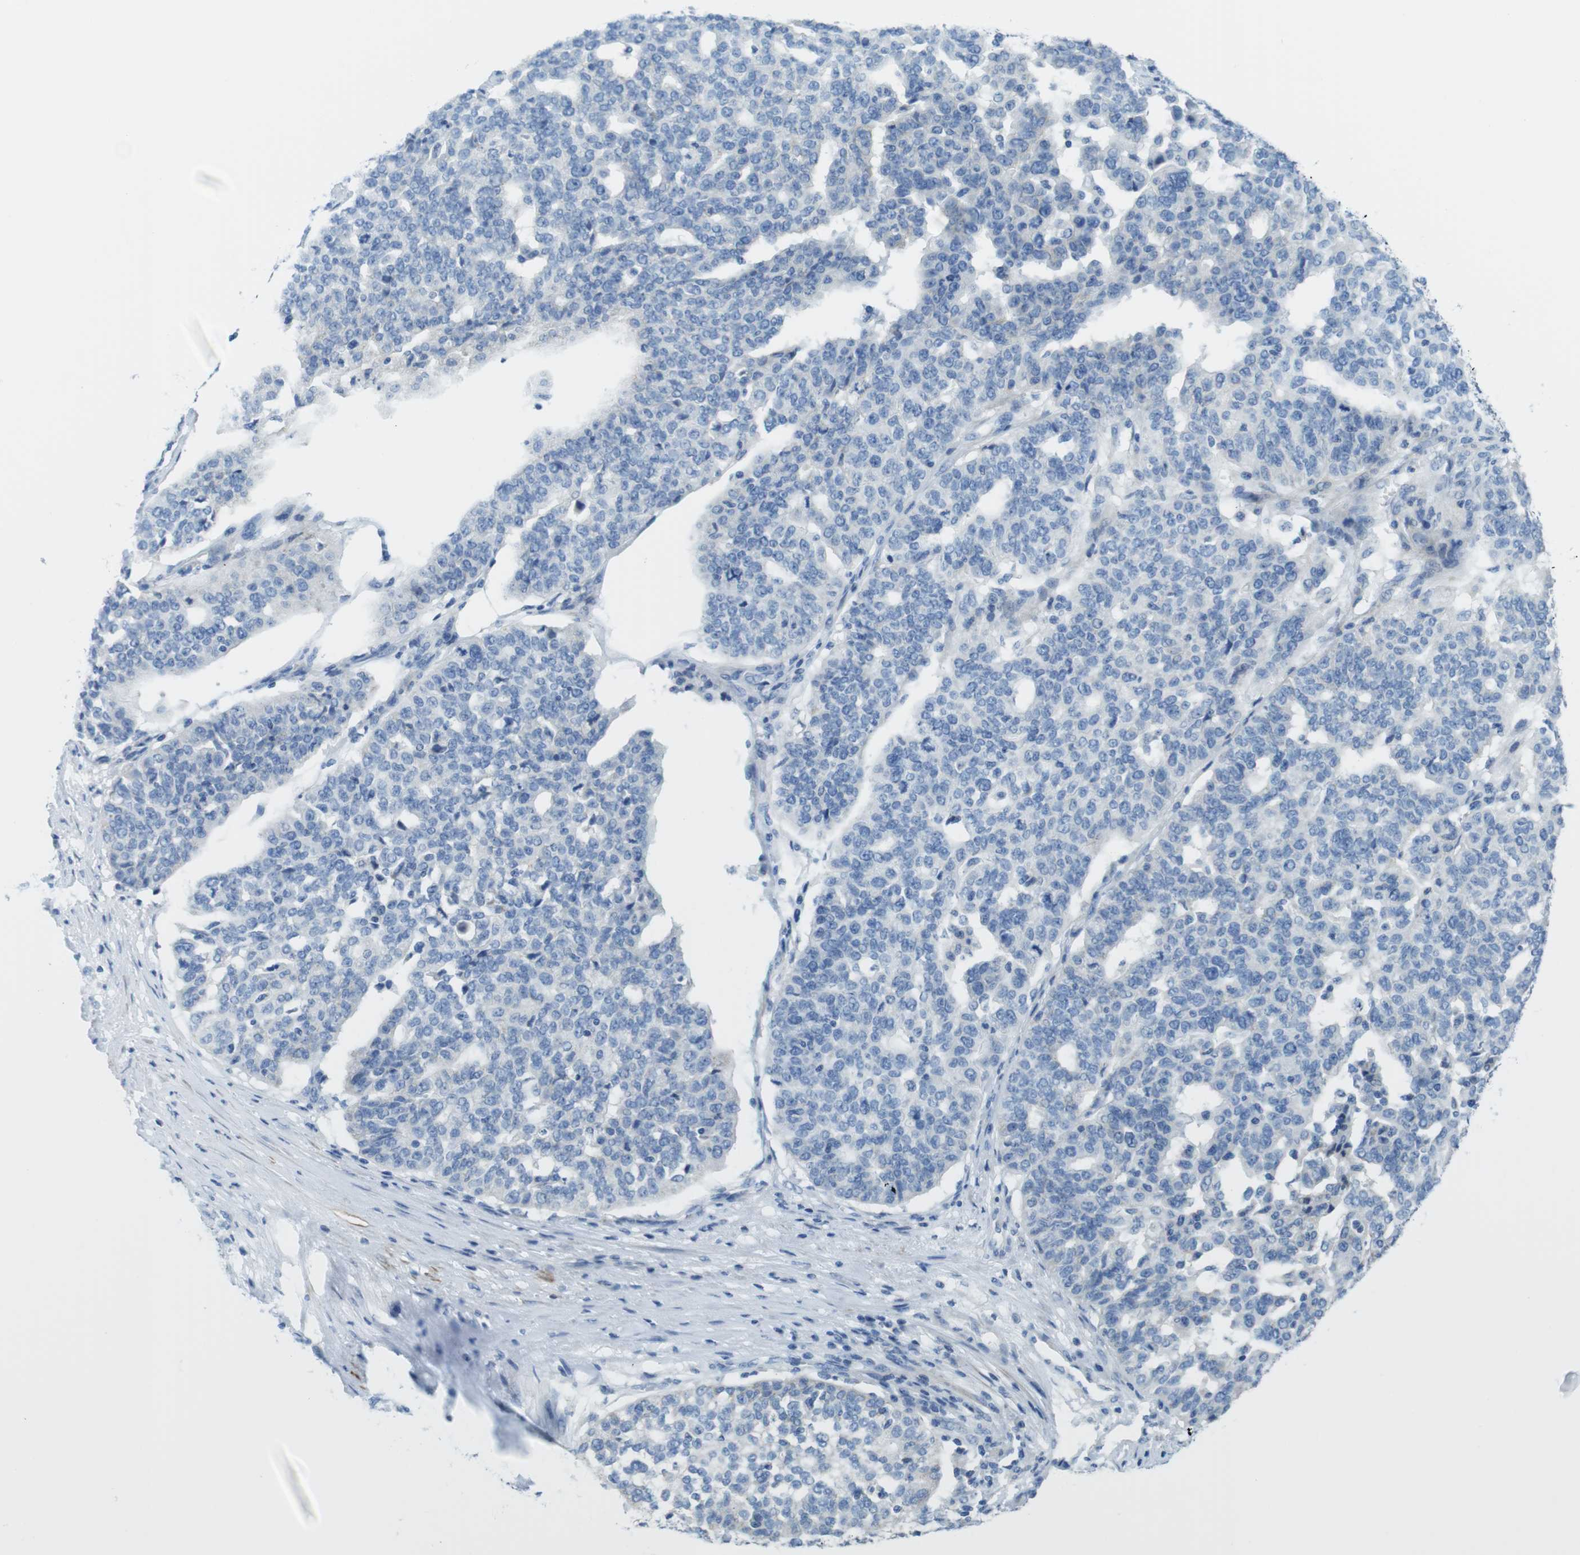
{"staining": {"intensity": "negative", "quantity": "none", "location": "none"}, "tissue": "ovarian cancer", "cell_type": "Tumor cells", "image_type": "cancer", "snomed": [{"axis": "morphology", "description": "Cystadenocarcinoma, serous, NOS"}, {"axis": "topography", "description": "Ovary"}], "caption": "The micrograph displays no significant positivity in tumor cells of serous cystadenocarcinoma (ovarian). The staining was performed using DAB (3,3'-diaminobenzidine) to visualize the protein expression in brown, while the nuclei were stained in blue with hematoxylin (Magnification: 20x).", "gene": "ASIC5", "patient": {"sex": "female", "age": 59}}